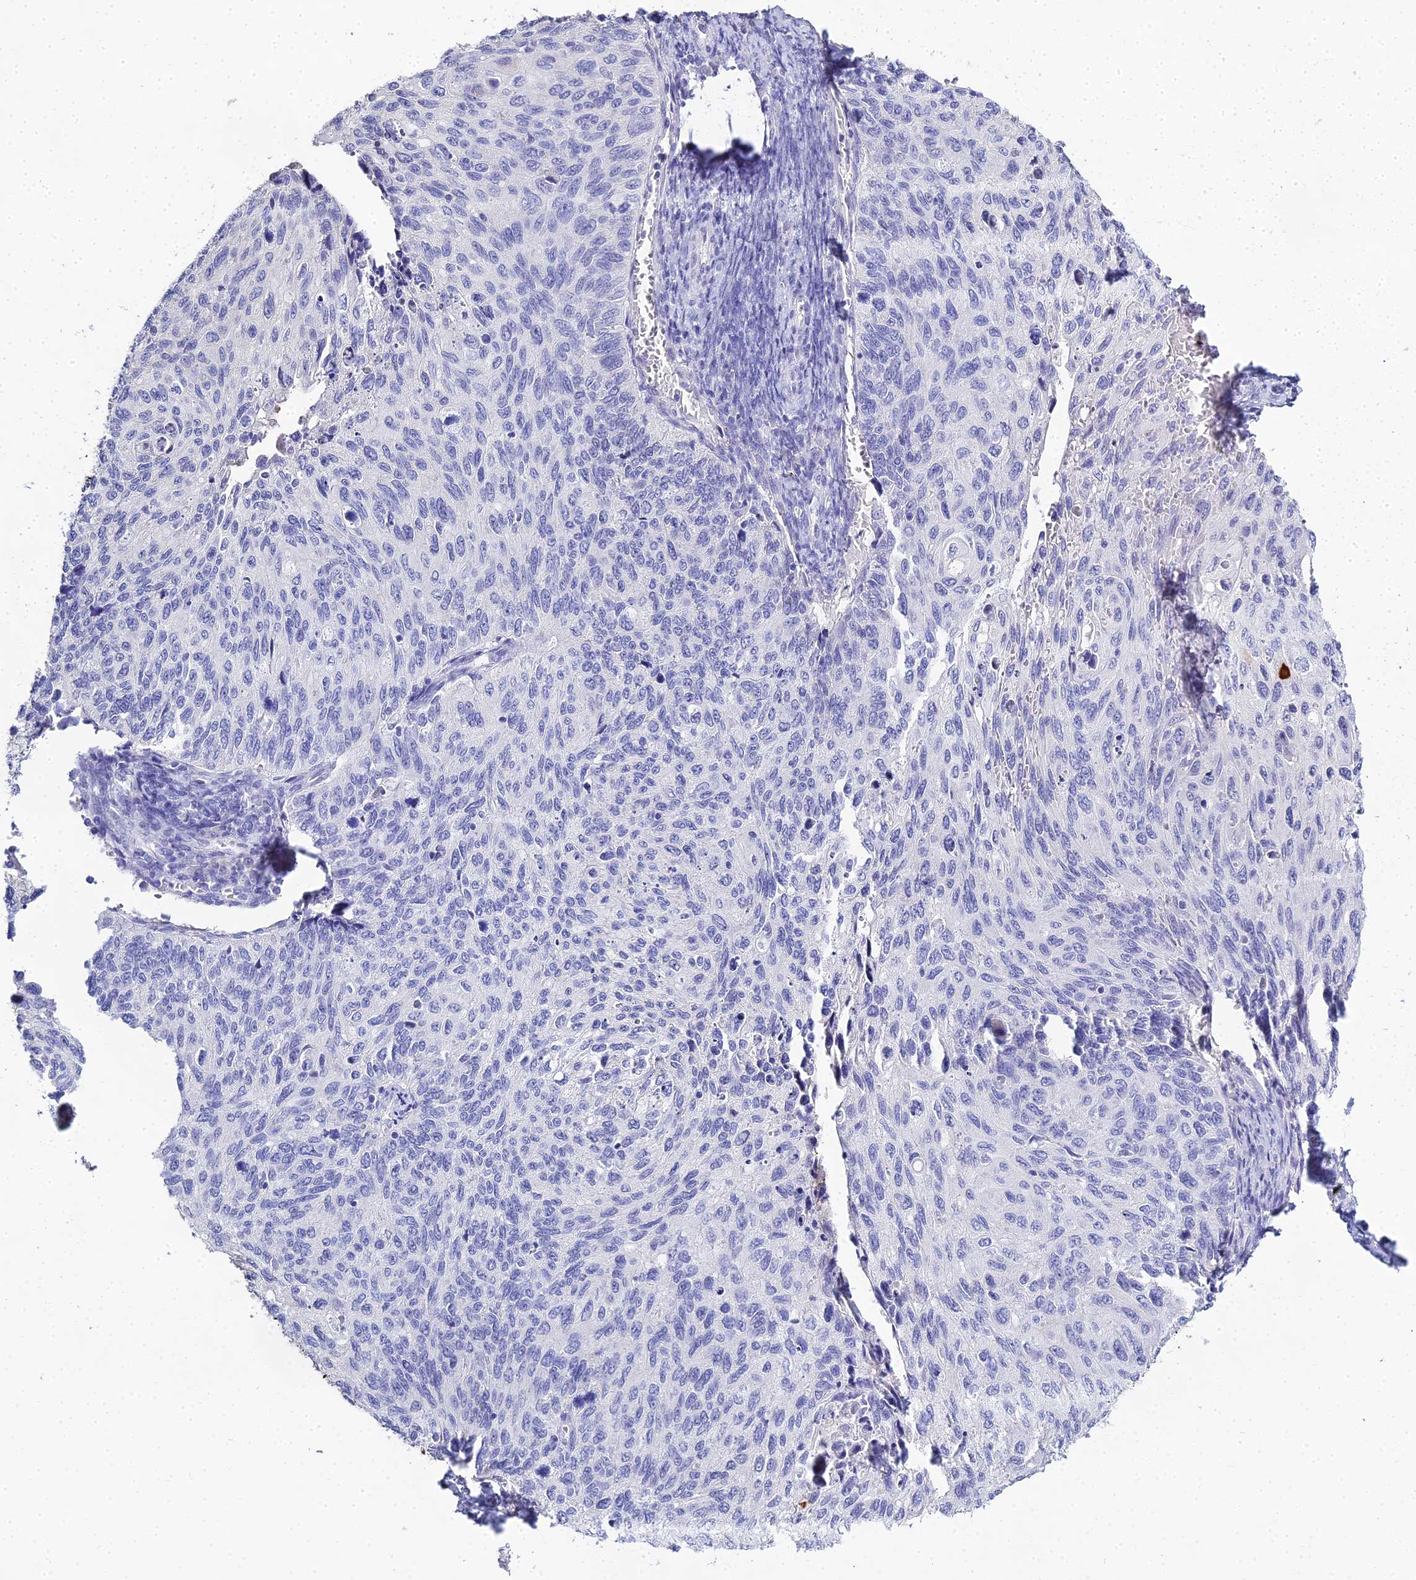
{"staining": {"intensity": "negative", "quantity": "none", "location": "none"}, "tissue": "cervical cancer", "cell_type": "Tumor cells", "image_type": "cancer", "snomed": [{"axis": "morphology", "description": "Squamous cell carcinoma, NOS"}, {"axis": "topography", "description": "Cervix"}], "caption": "Tumor cells show no significant expression in cervical cancer (squamous cell carcinoma).", "gene": "S100A7", "patient": {"sex": "female", "age": 70}}